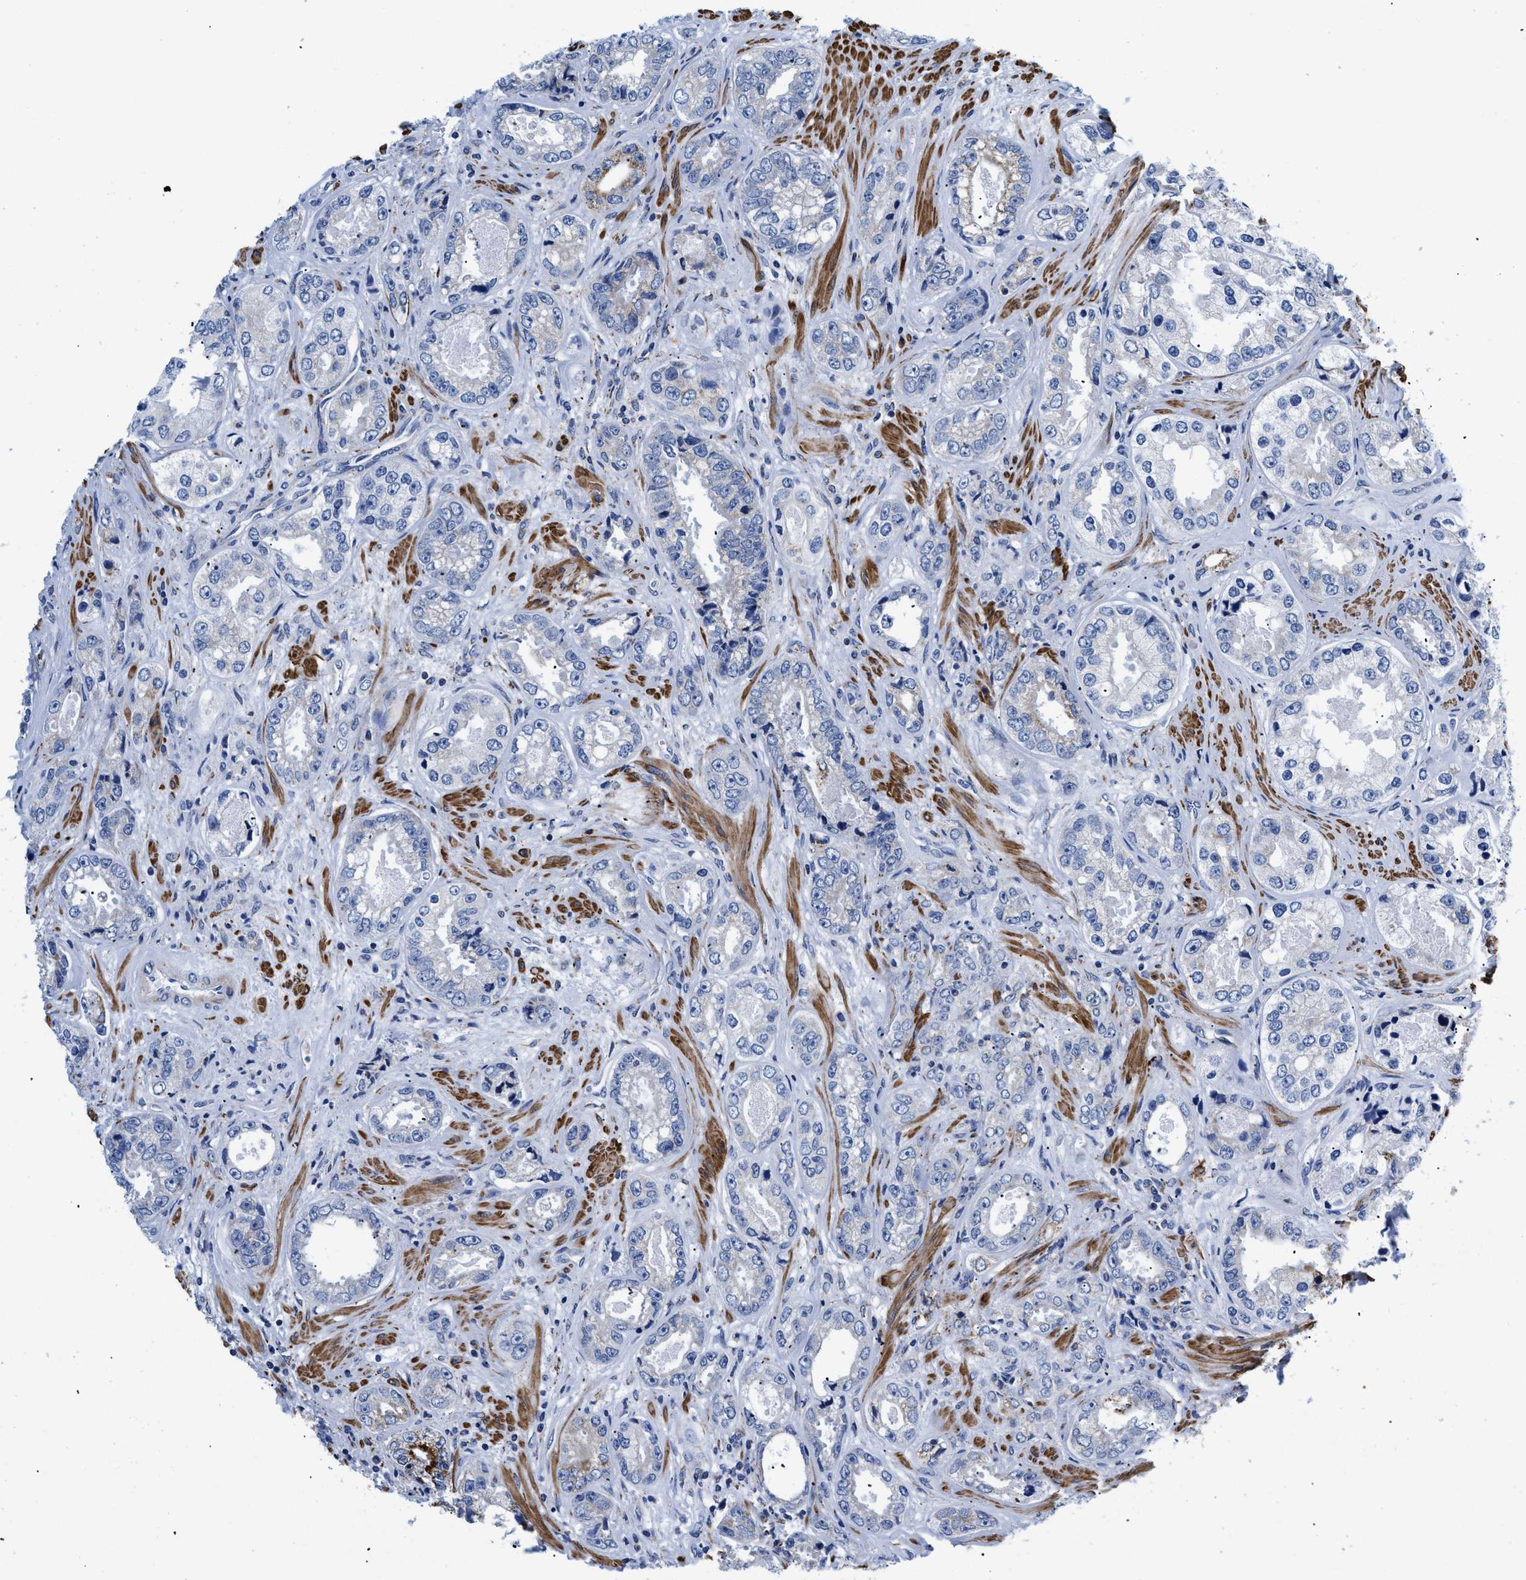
{"staining": {"intensity": "negative", "quantity": "none", "location": "none"}, "tissue": "prostate cancer", "cell_type": "Tumor cells", "image_type": "cancer", "snomed": [{"axis": "morphology", "description": "Adenocarcinoma, High grade"}, {"axis": "topography", "description": "Prostate"}], "caption": "Prostate cancer was stained to show a protein in brown. There is no significant expression in tumor cells. (DAB immunohistochemistry (IHC), high magnification).", "gene": "GPR149", "patient": {"sex": "male", "age": 61}}